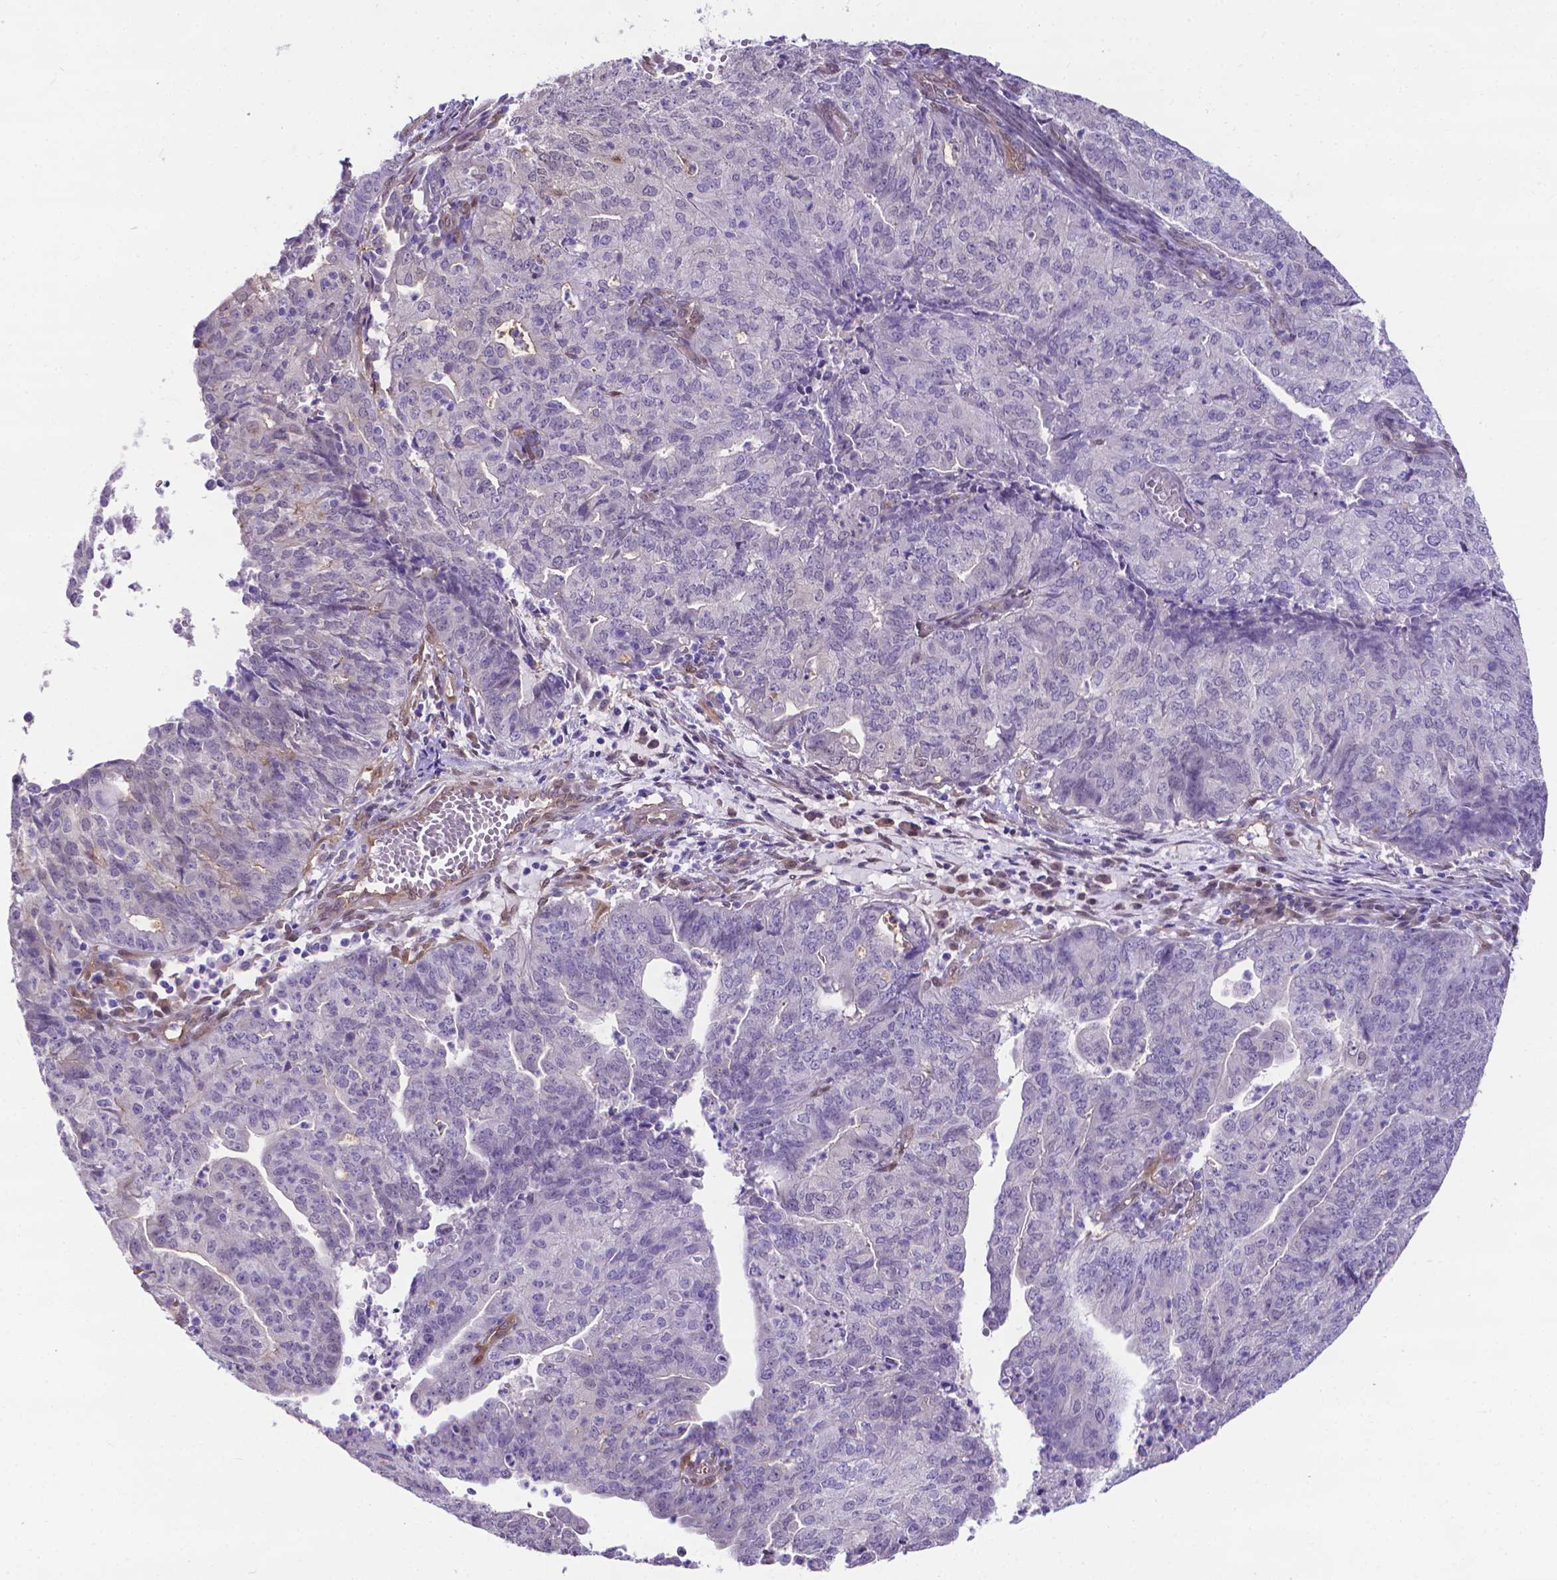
{"staining": {"intensity": "negative", "quantity": "none", "location": "none"}, "tissue": "endometrial cancer", "cell_type": "Tumor cells", "image_type": "cancer", "snomed": [{"axis": "morphology", "description": "Adenocarcinoma, NOS"}, {"axis": "topography", "description": "Endometrium"}], "caption": "This is a image of IHC staining of endometrial cancer, which shows no positivity in tumor cells.", "gene": "CLIC4", "patient": {"sex": "female", "age": 82}}